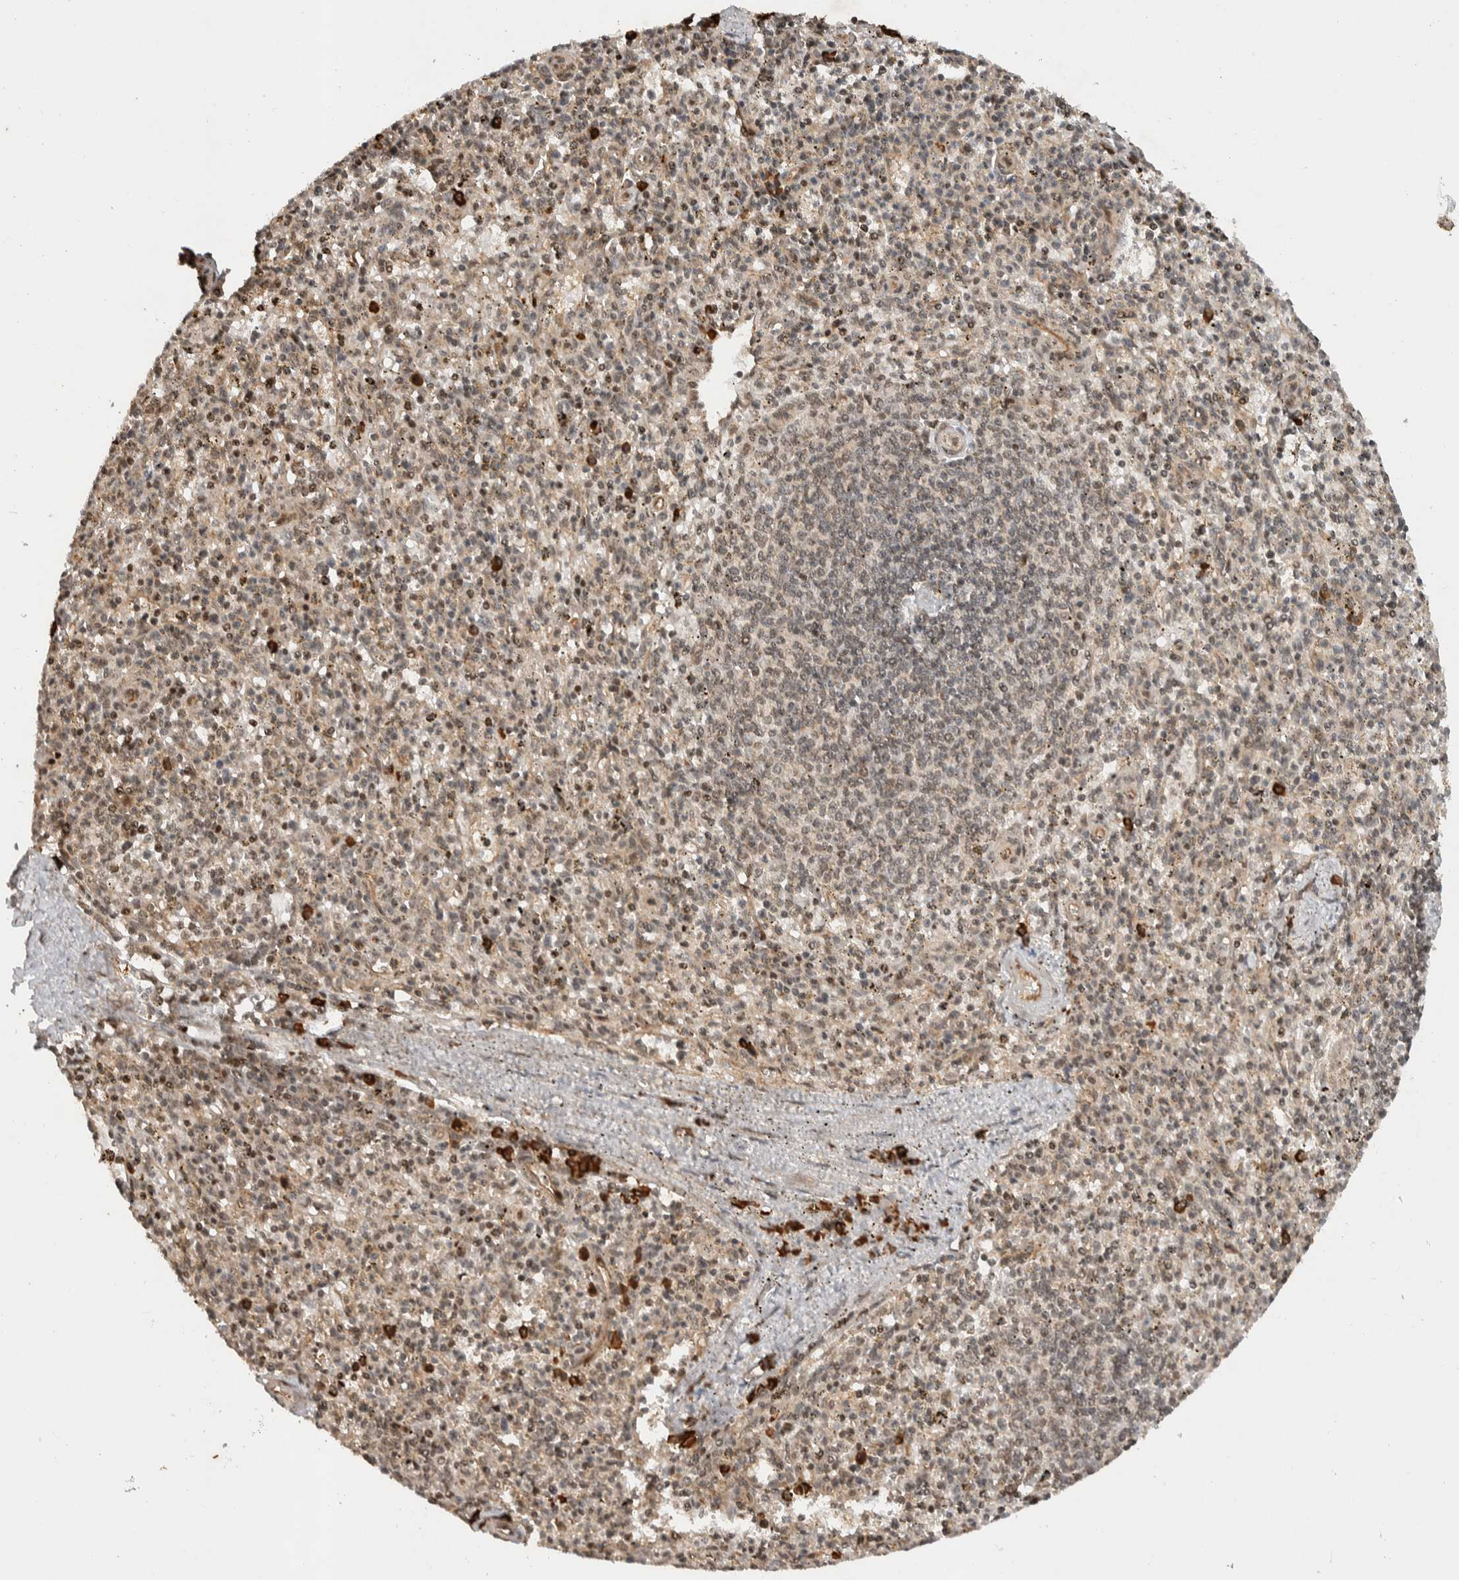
{"staining": {"intensity": "strong", "quantity": "<25%", "location": "cytoplasmic/membranous"}, "tissue": "spleen", "cell_type": "Cells in red pulp", "image_type": "normal", "snomed": [{"axis": "morphology", "description": "Normal tissue, NOS"}, {"axis": "topography", "description": "Spleen"}], "caption": "This photomicrograph shows immunohistochemistry (IHC) staining of benign spleen, with medium strong cytoplasmic/membranous positivity in about <25% of cells in red pulp.", "gene": "TOR1B", "patient": {"sex": "male", "age": 72}}